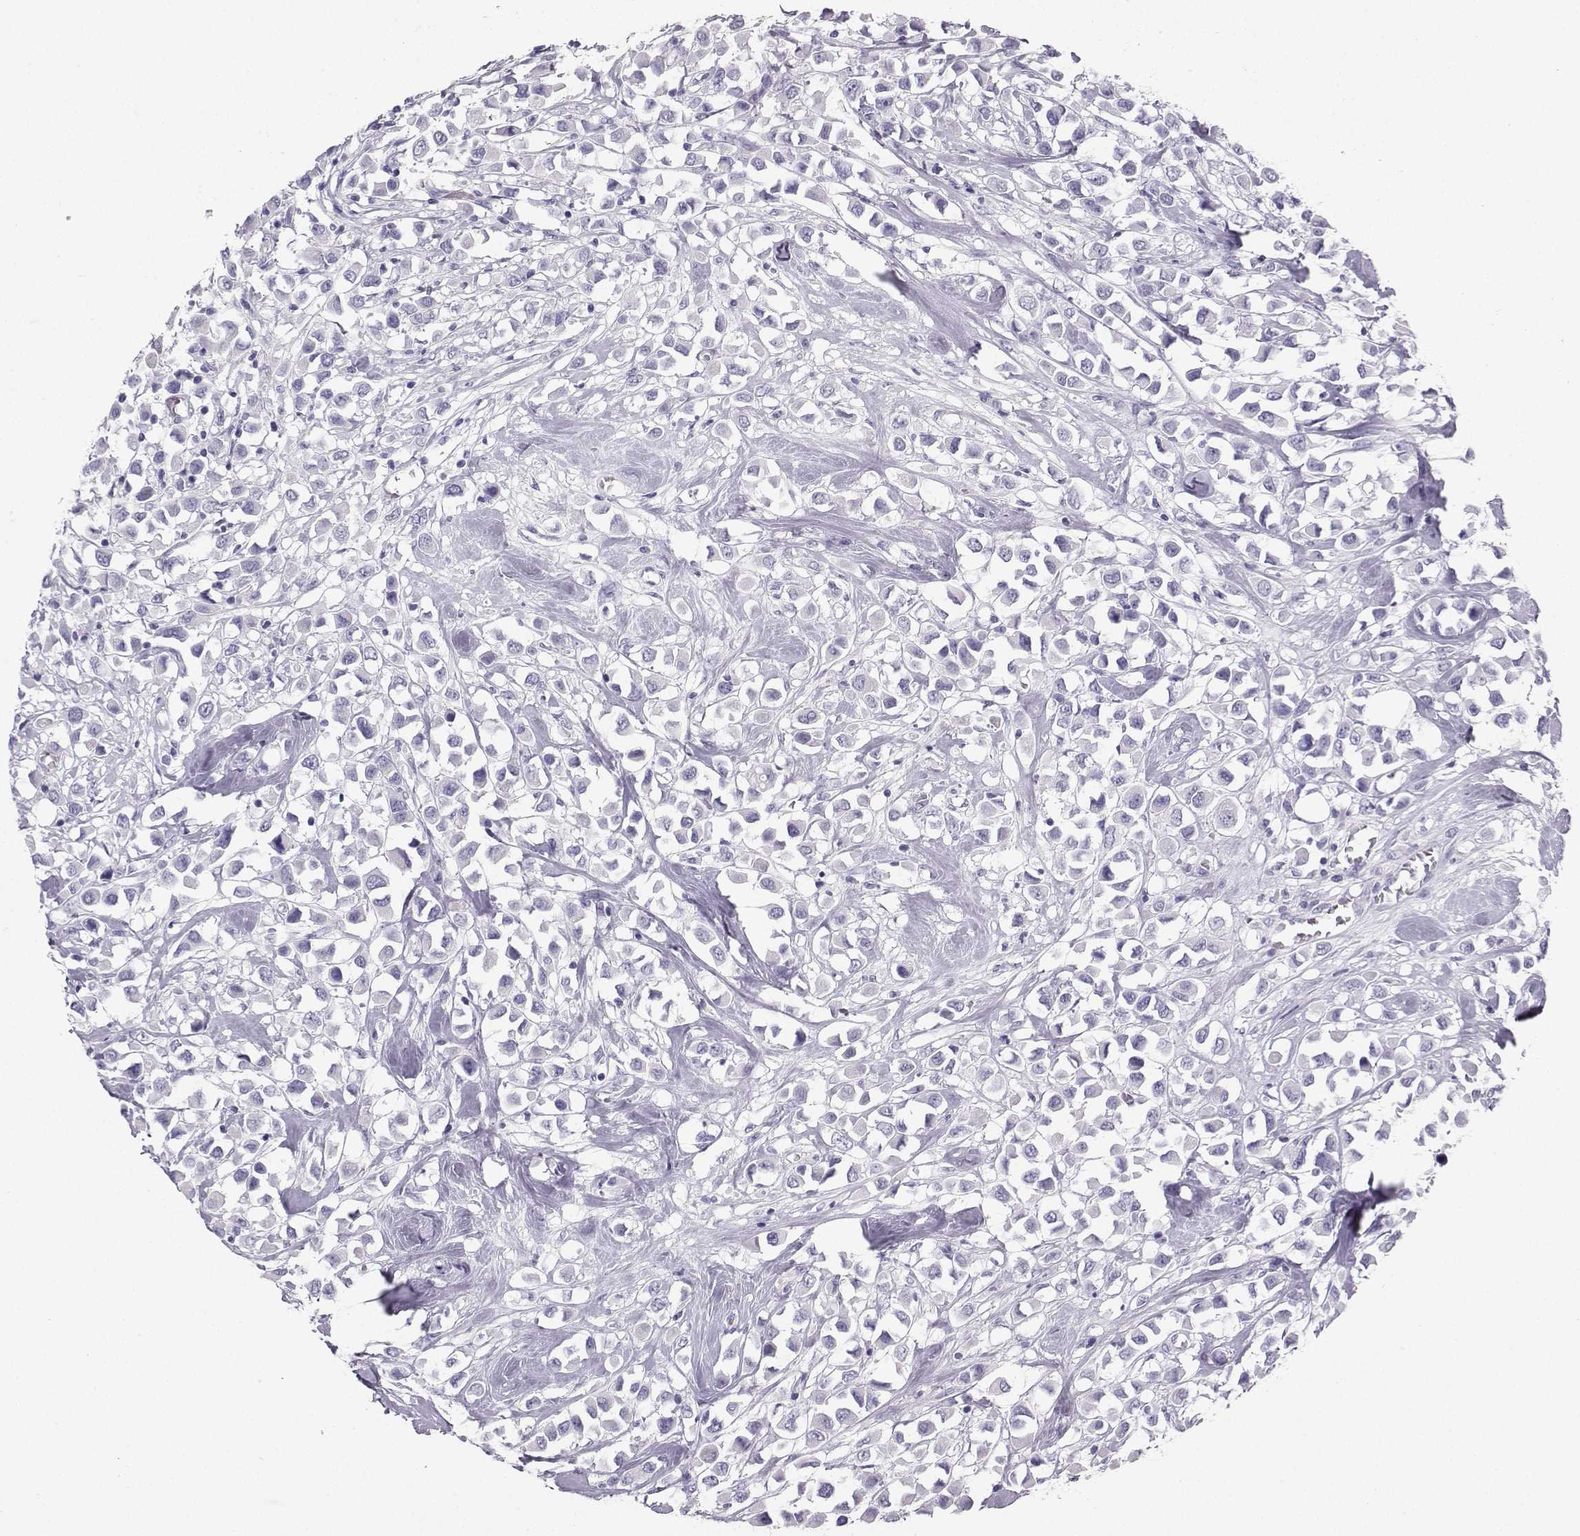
{"staining": {"intensity": "negative", "quantity": "none", "location": "none"}, "tissue": "breast cancer", "cell_type": "Tumor cells", "image_type": "cancer", "snomed": [{"axis": "morphology", "description": "Duct carcinoma"}, {"axis": "topography", "description": "Breast"}], "caption": "This is an immunohistochemistry (IHC) micrograph of human breast cancer (invasive ductal carcinoma). There is no positivity in tumor cells.", "gene": "IQCD", "patient": {"sex": "female", "age": 61}}